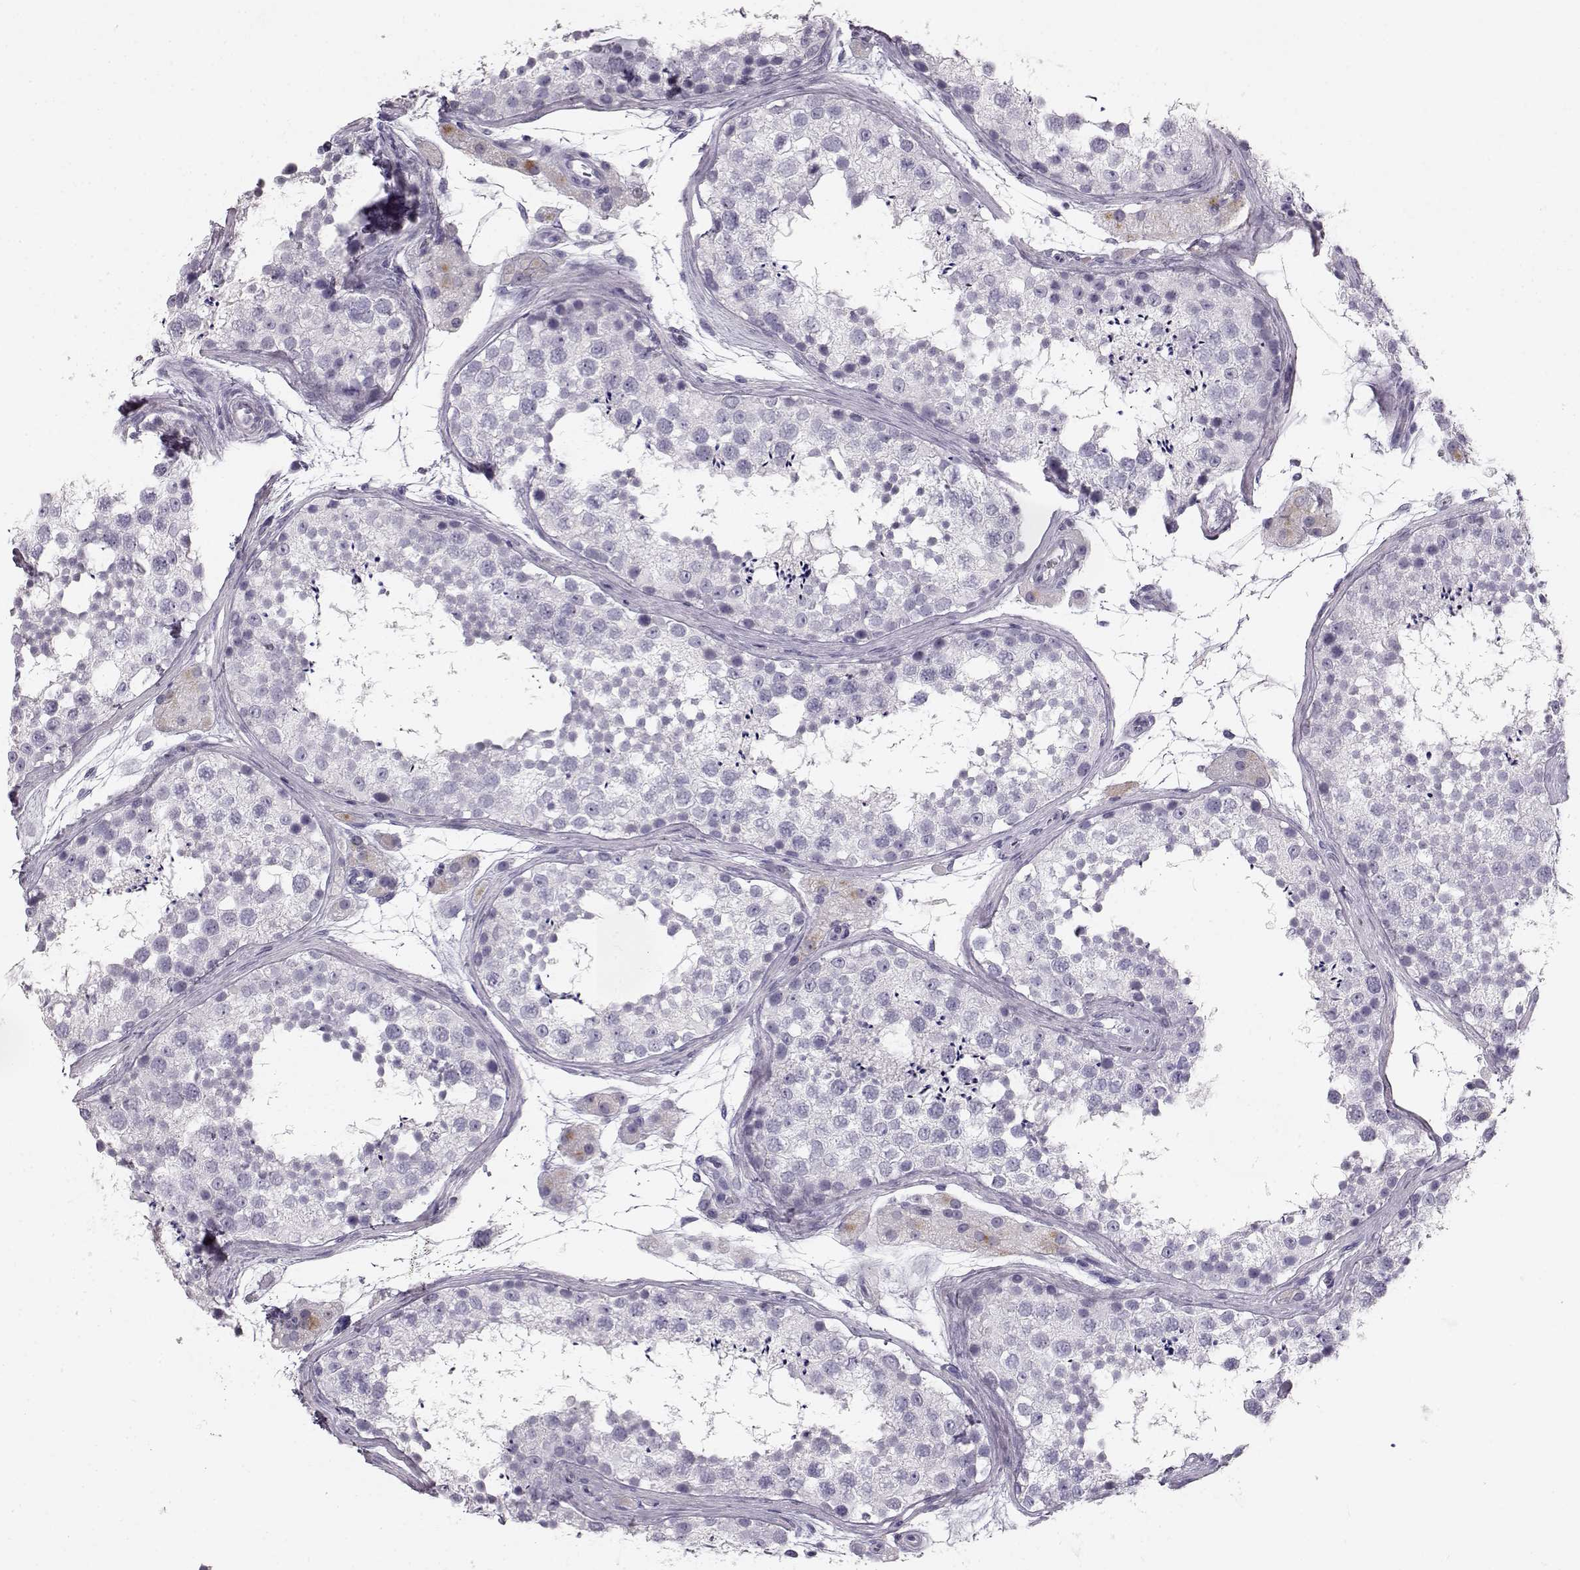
{"staining": {"intensity": "negative", "quantity": "none", "location": "none"}, "tissue": "testis", "cell_type": "Cells in seminiferous ducts", "image_type": "normal", "snomed": [{"axis": "morphology", "description": "Normal tissue, NOS"}, {"axis": "topography", "description": "Testis"}], "caption": "Immunohistochemistry (IHC) histopathology image of benign testis: human testis stained with DAB demonstrates no significant protein positivity in cells in seminiferous ducts. (Immunohistochemistry (IHC), brightfield microscopy, high magnification).", "gene": "BFSP2", "patient": {"sex": "male", "age": 41}}